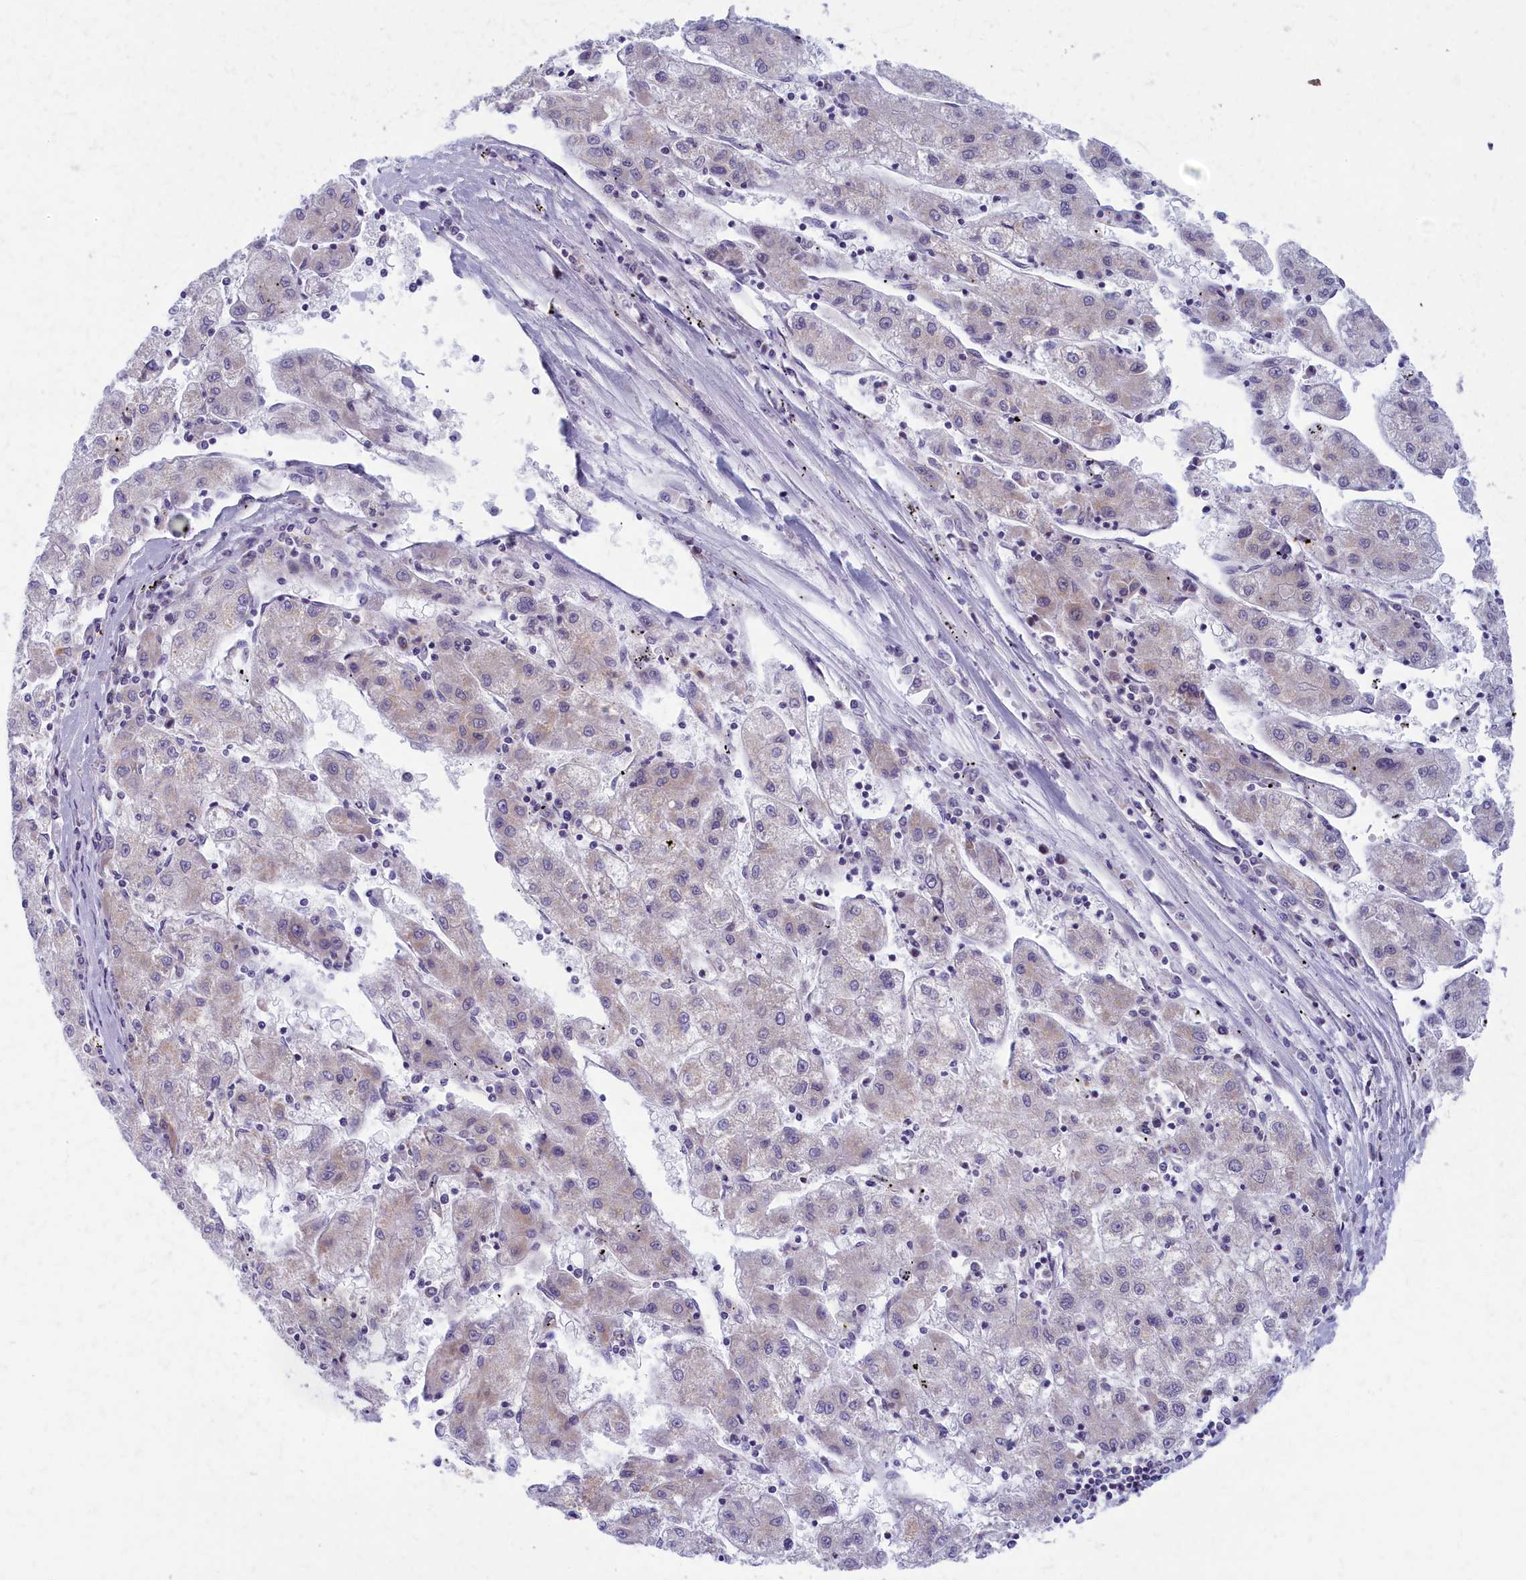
{"staining": {"intensity": "negative", "quantity": "none", "location": "none"}, "tissue": "liver cancer", "cell_type": "Tumor cells", "image_type": "cancer", "snomed": [{"axis": "morphology", "description": "Carcinoma, Hepatocellular, NOS"}, {"axis": "topography", "description": "Liver"}], "caption": "Image shows no protein positivity in tumor cells of liver hepatocellular carcinoma tissue.", "gene": "MRPS25", "patient": {"sex": "male", "age": 72}}